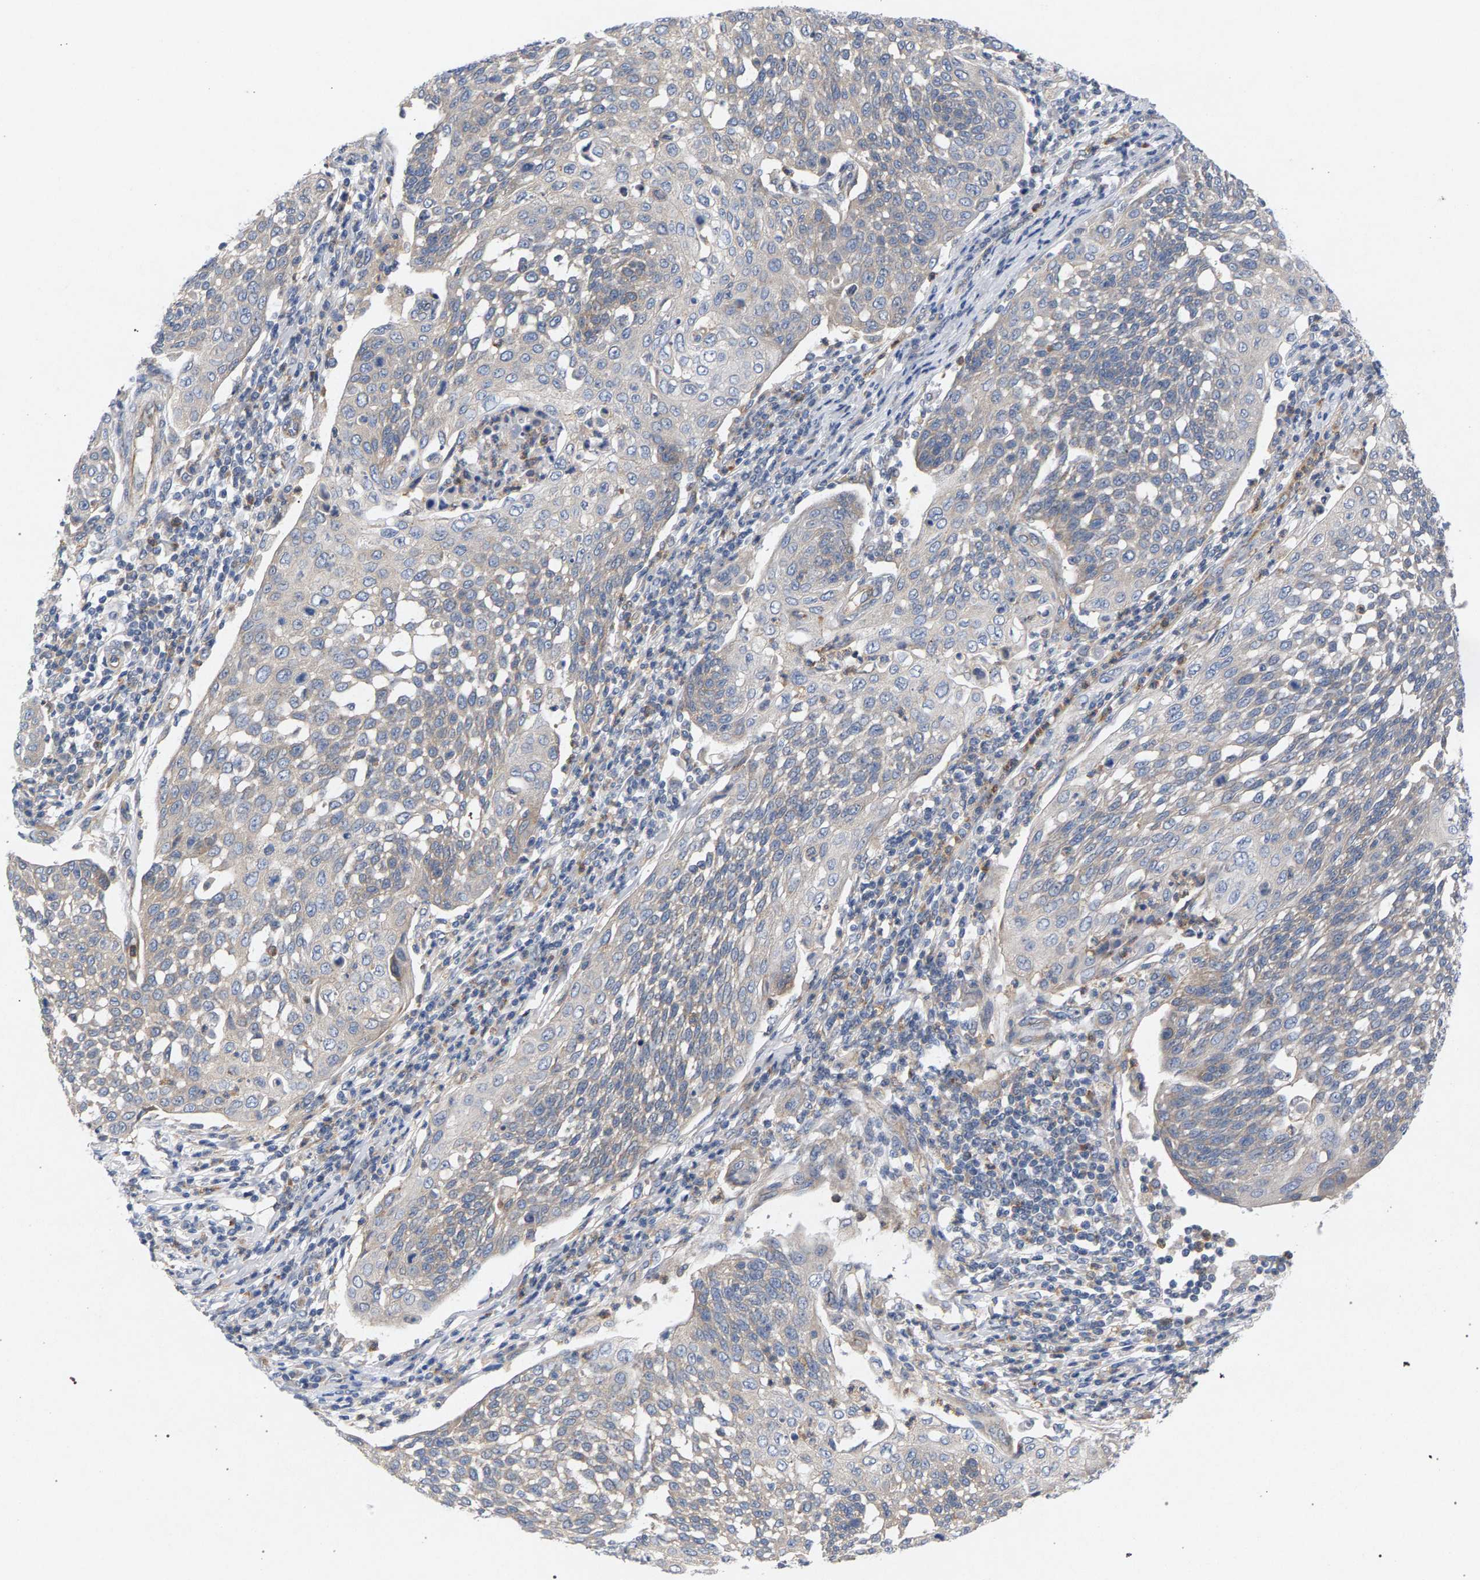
{"staining": {"intensity": "weak", "quantity": "<25%", "location": "cytoplasmic/membranous"}, "tissue": "cervical cancer", "cell_type": "Tumor cells", "image_type": "cancer", "snomed": [{"axis": "morphology", "description": "Squamous cell carcinoma, NOS"}, {"axis": "topography", "description": "Cervix"}], "caption": "Human cervical cancer (squamous cell carcinoma) stained for a protein using immunohistochemistry shows no expression in tumor cells.", "gene": "MAMDC2", "patient": {"sex": "female", "age": 34}}